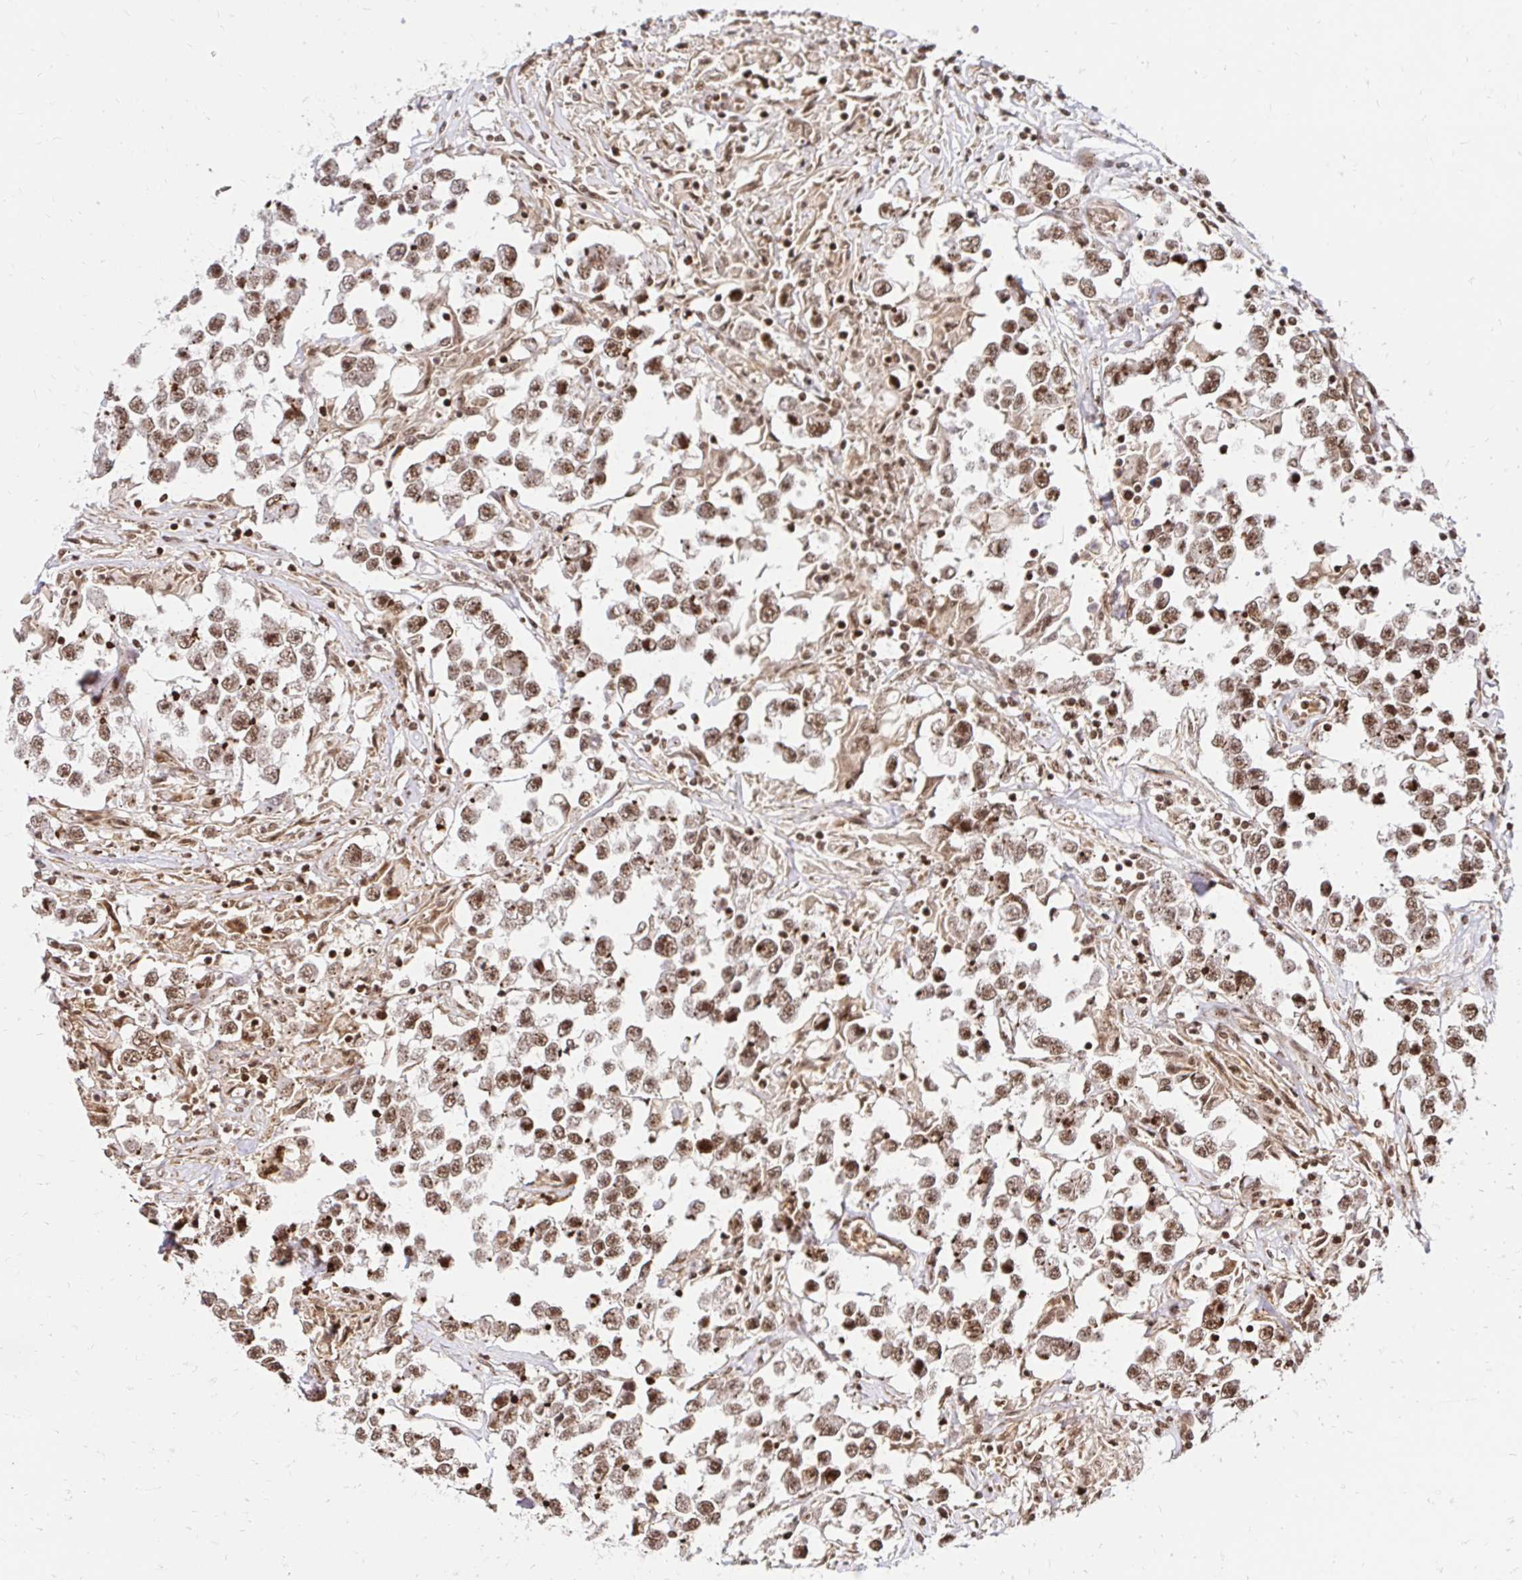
{"staining": {"intensity": "moderate", "quantity": ">75%", "location": "nuclear"}, "tissue": "testis cancer", "cell_type": "Tumor cells", "image_type": "cancer", "snomed": [{"axis": "morphology", "description": "Seminoma, NOS"}, {"axis": "topography", "description": "Testis"}], "caption": "Protein expression analysis of human testis cancer reveals moderate nuclear expression in about >75% of tumor cells.", "gene": "GLYR1", "patient": {"sex": "male", "age": 46}}